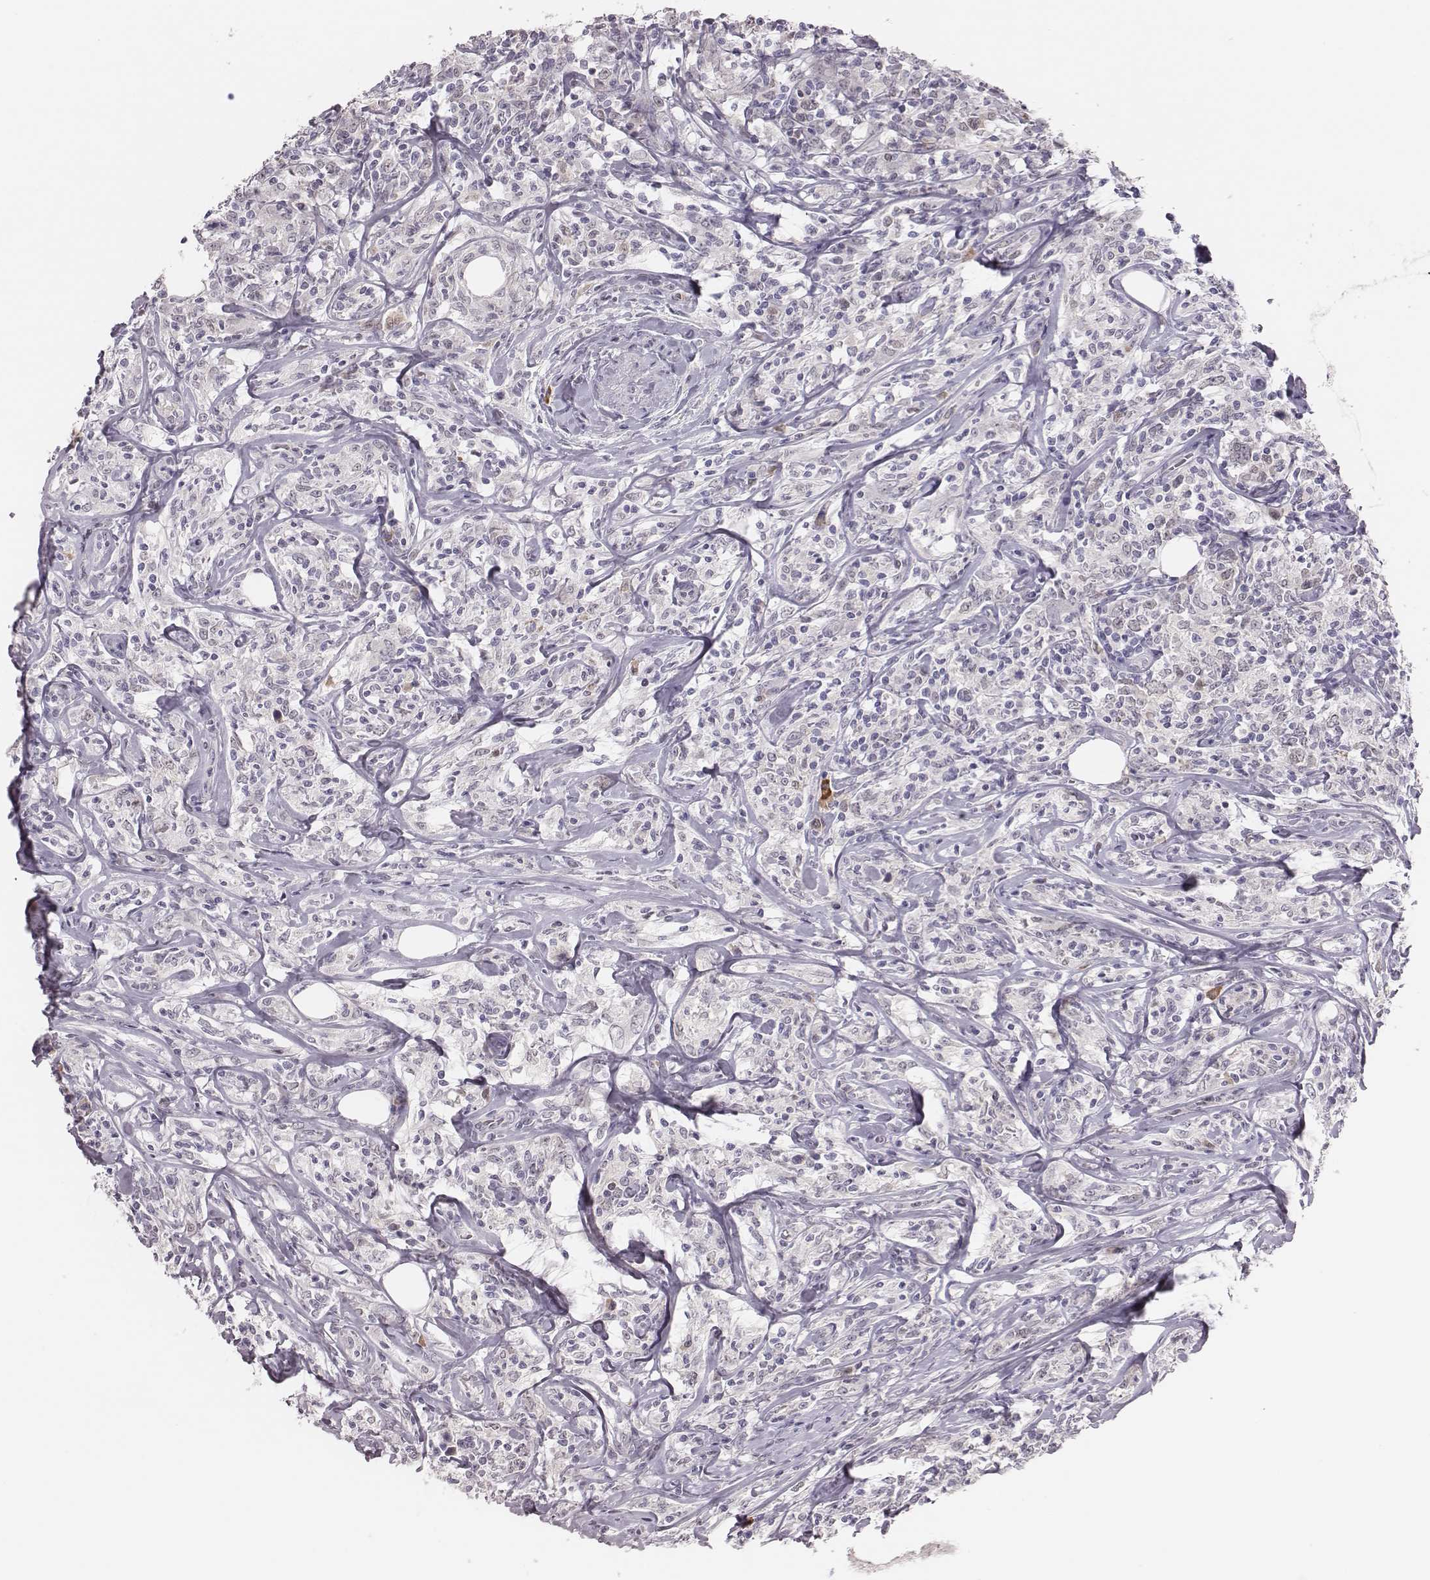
{"staining": {"intensity": "negative", "quantity": "none", "location": "none"}, "tissue": "lymphoma", "cell_type": "Tumor cells", "image_type": "cancer", "snomed": [{"axis": "morphology", "description": "Malignant lymphoma, non-Hodgkin's type, High grade"}, {"axis": "topography", "description": "Lymph node"}], "caption": "DAB (3,3'-diaminobenzidine) immunohistochemical staining of lymphoma exhibits no significant staining in tumor cells.", "gene": "PBK", "patient": {"sex": "female", "age": 84}}